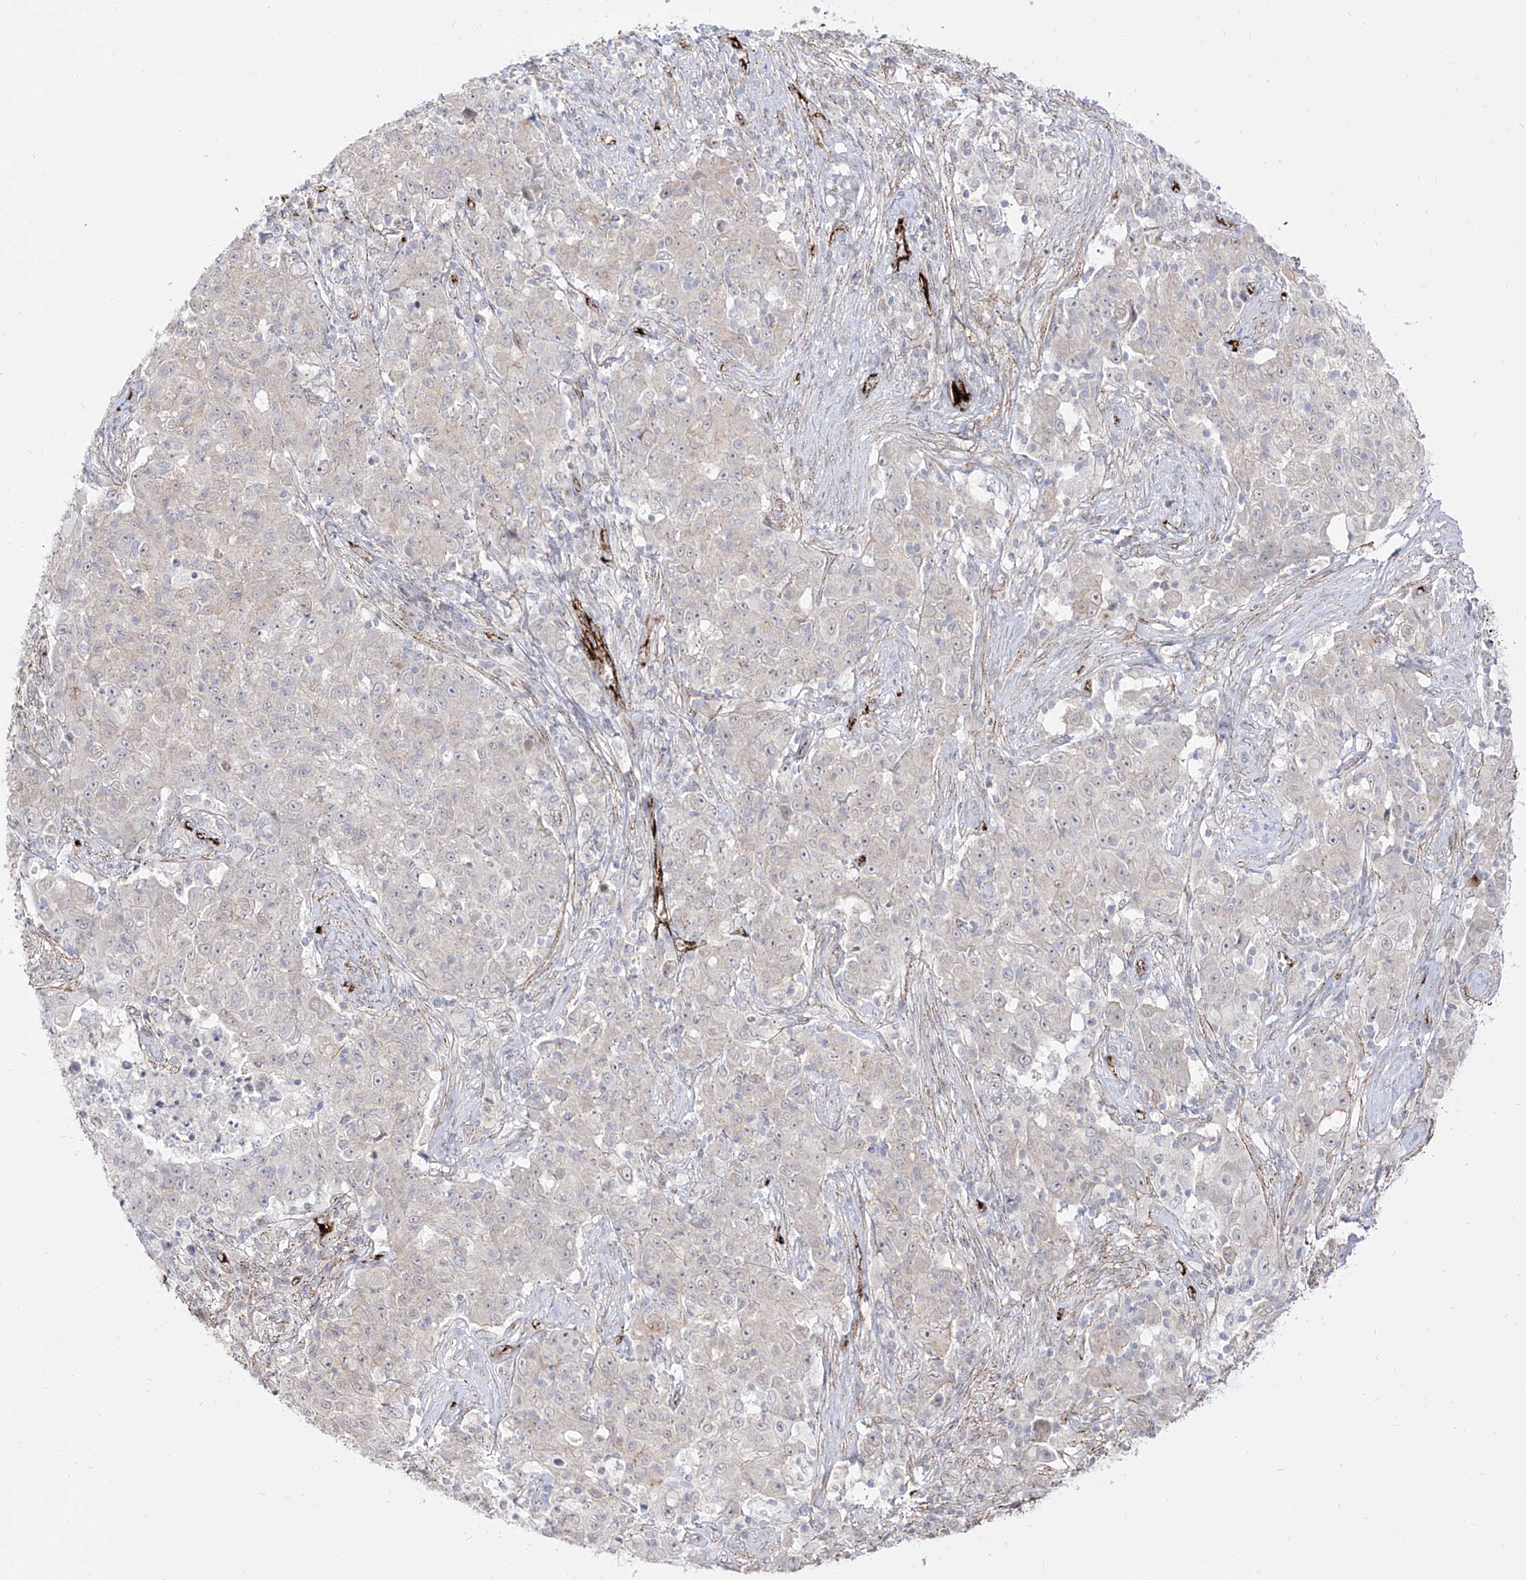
{"staining": {"intensity": "negative", "quantity": "none", "location": "none"}, "tissue": "ovarian cancer", "cell_type": "Tumor cells", "image_type": "cancer", "snomed": [{"axis": "morphology", "description": "Carcinoma, endometroid"}, {"axis": "topography", "description": "Ovary"}], "caption": "Immunohistochemical staining of human ovarian endometroid carcinoma shows no significant staining in tumor cells. The staining was performed using DAB (3,3'-diaminobenzidine) to visualize the protein expression in brown, while the nuclei were stained in blue with hematoxylin (Magnification: 20x).", "gene": "ZGRF1", "patient": {"sex": "female", "age": 42}}